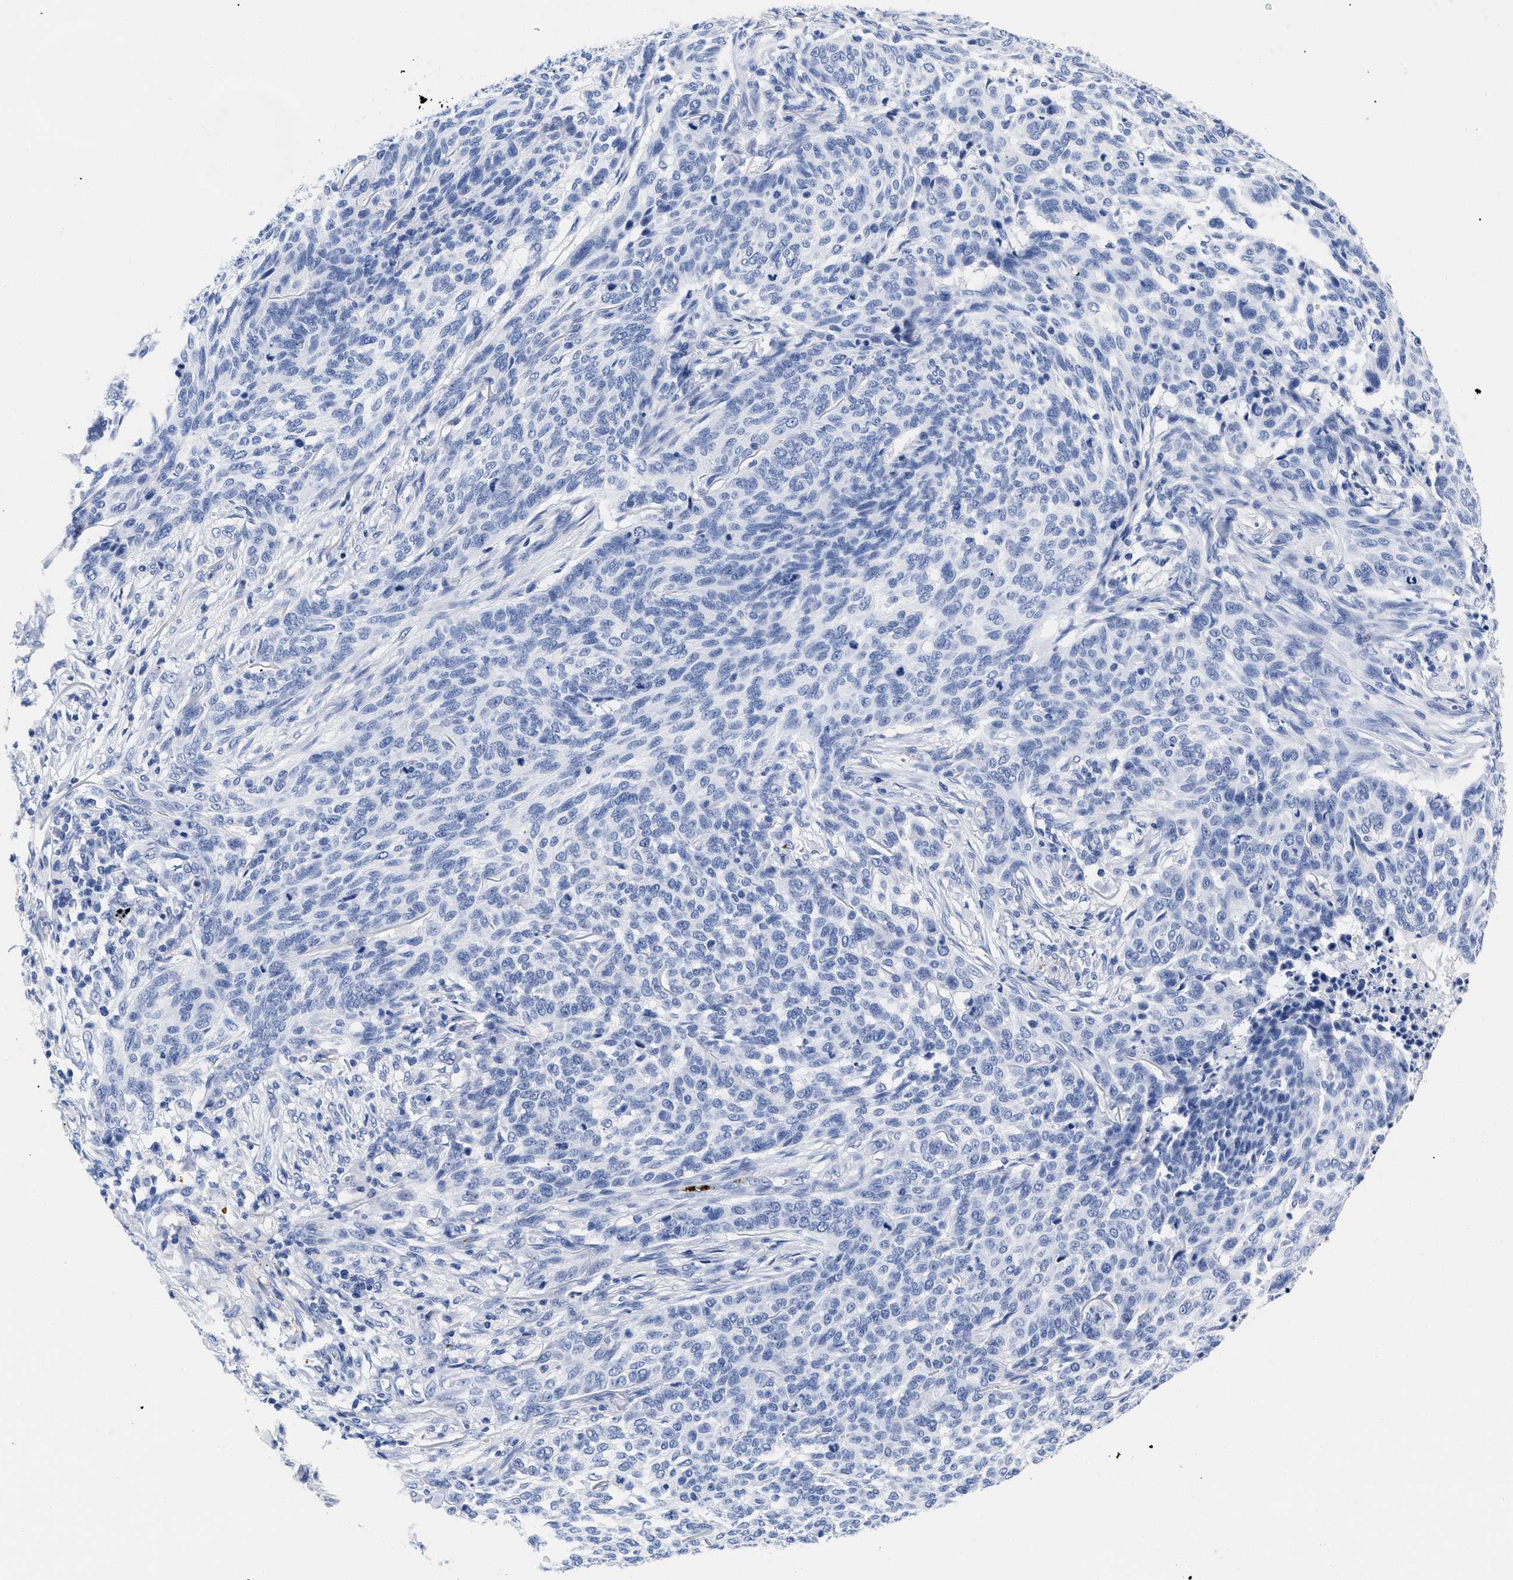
{"staining": {"intensity": "negative", "quantity": "none", "location": "none"}, "tissue": "skin cancer", "cell_type": "Tumor cells", "image_type": "cancer", "snomed": [{"axis": "morphology", "description": "Basal cell carcinoma"}, {"axis": "topography", "description": "Skin"}], "caption": "Tumor cells are negative for brown protein staining in basal cell carcinoma (skin).", "gene": "TREML1", "patient": {"sex": "male", "age": 85}}